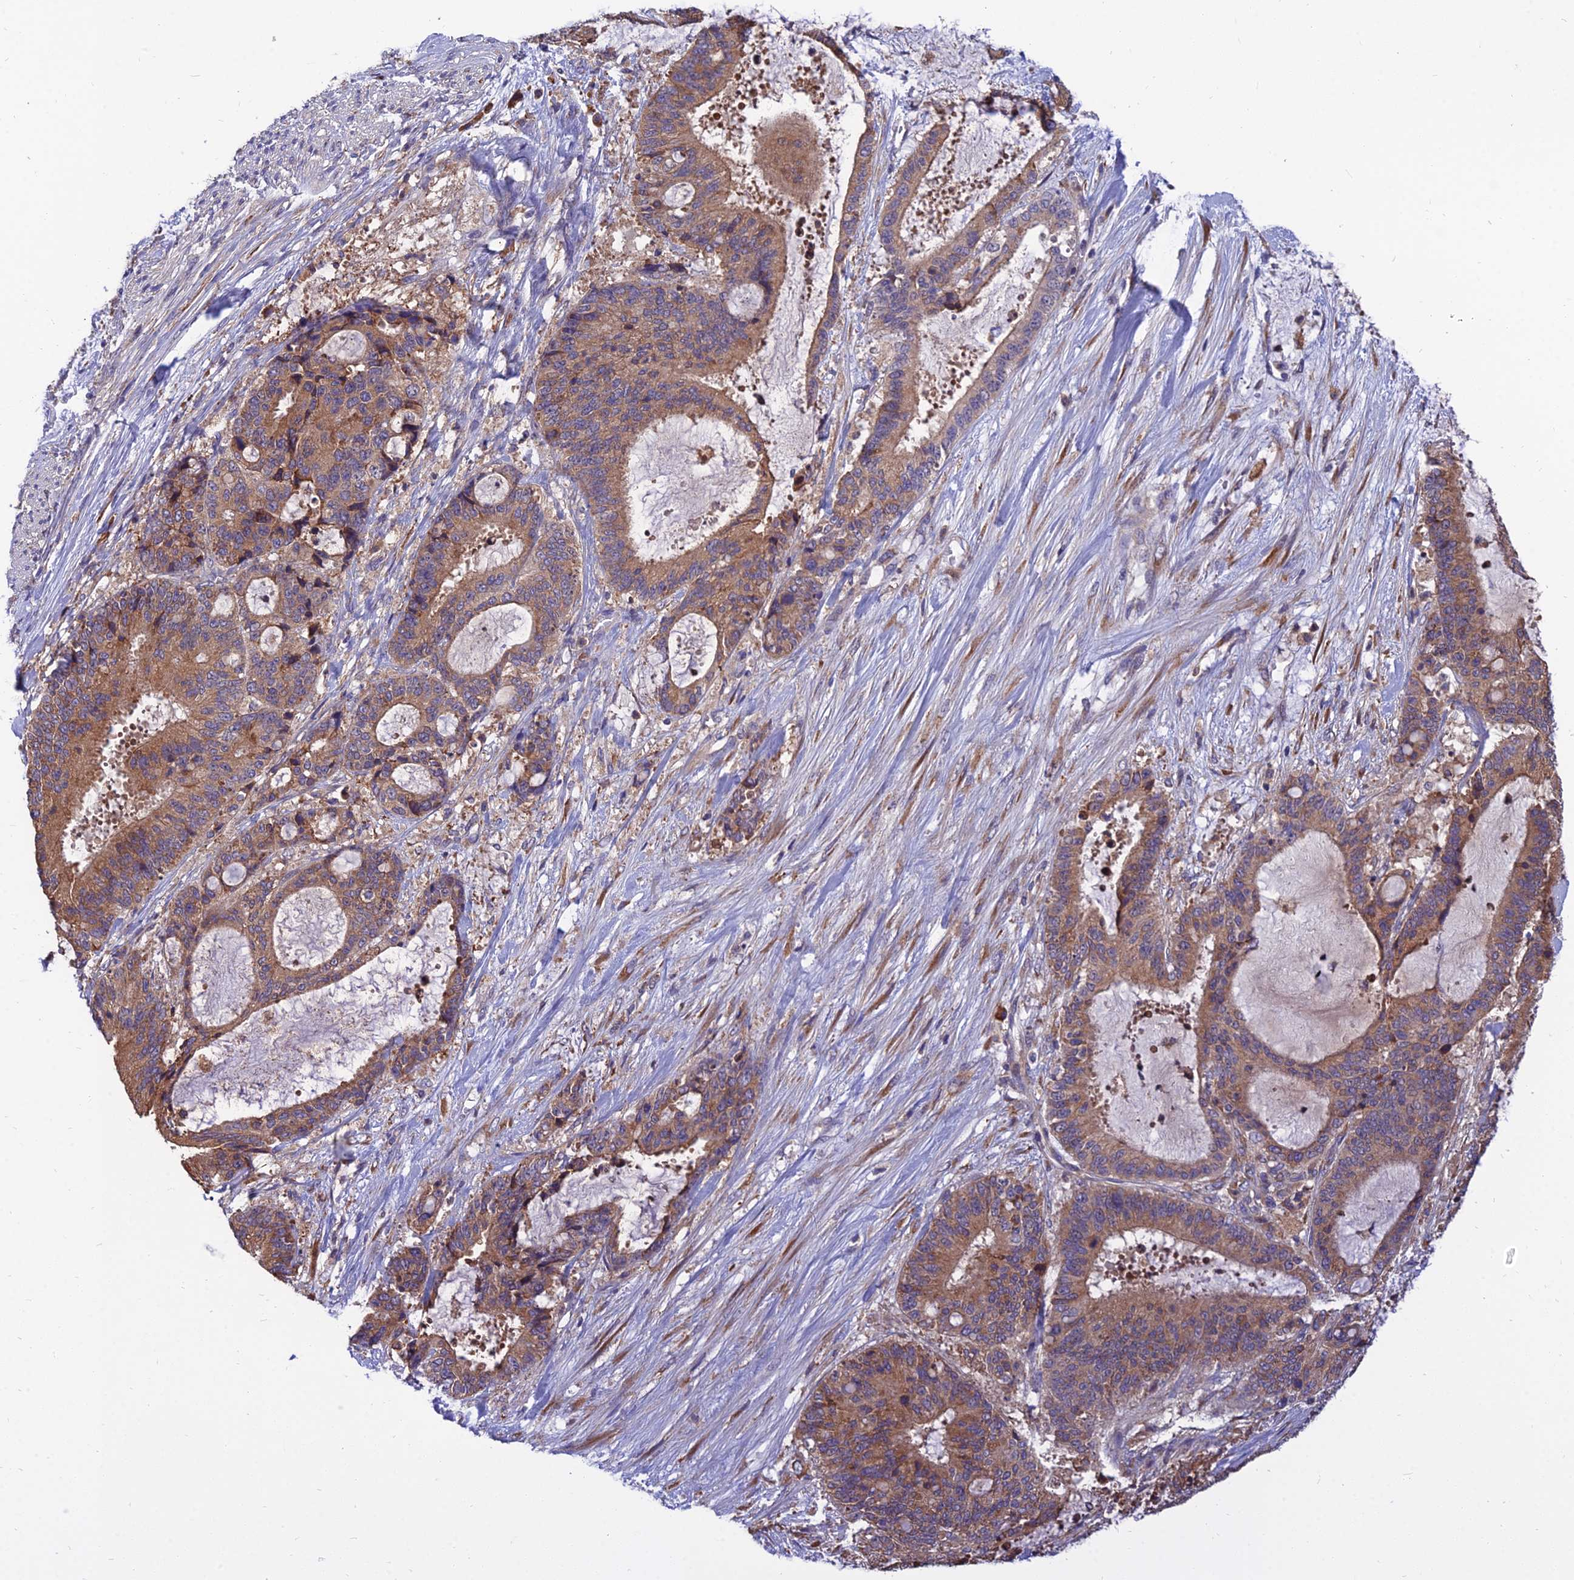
{"staining": {"intensity": "moderate", "quantity": ">75%", "location": "cytoplasmic/membranous"}, "tissue": "liver cancer", "cell_type": "Tumor cells", "image_type": "cancer", "snomed": [{"axis": "morphology", "description": "Normal tissue, NOS"}, {"axis": "morphology", "description": "Cholangiocarcinoma"}, {"axis": "topography", "description": "Liver"}, {"axis": "topography", "description": "Peripheral nerve tissue"}], "caption": "Immunohistochemical staining of cholangiocarcinoma (liver) reveals medium levels of moderate cytoplasmic/membranous protein expression in about >75% of tumor cells.", "gene": "UMAD1", "patient": {"sex": "female", "age": 73}}